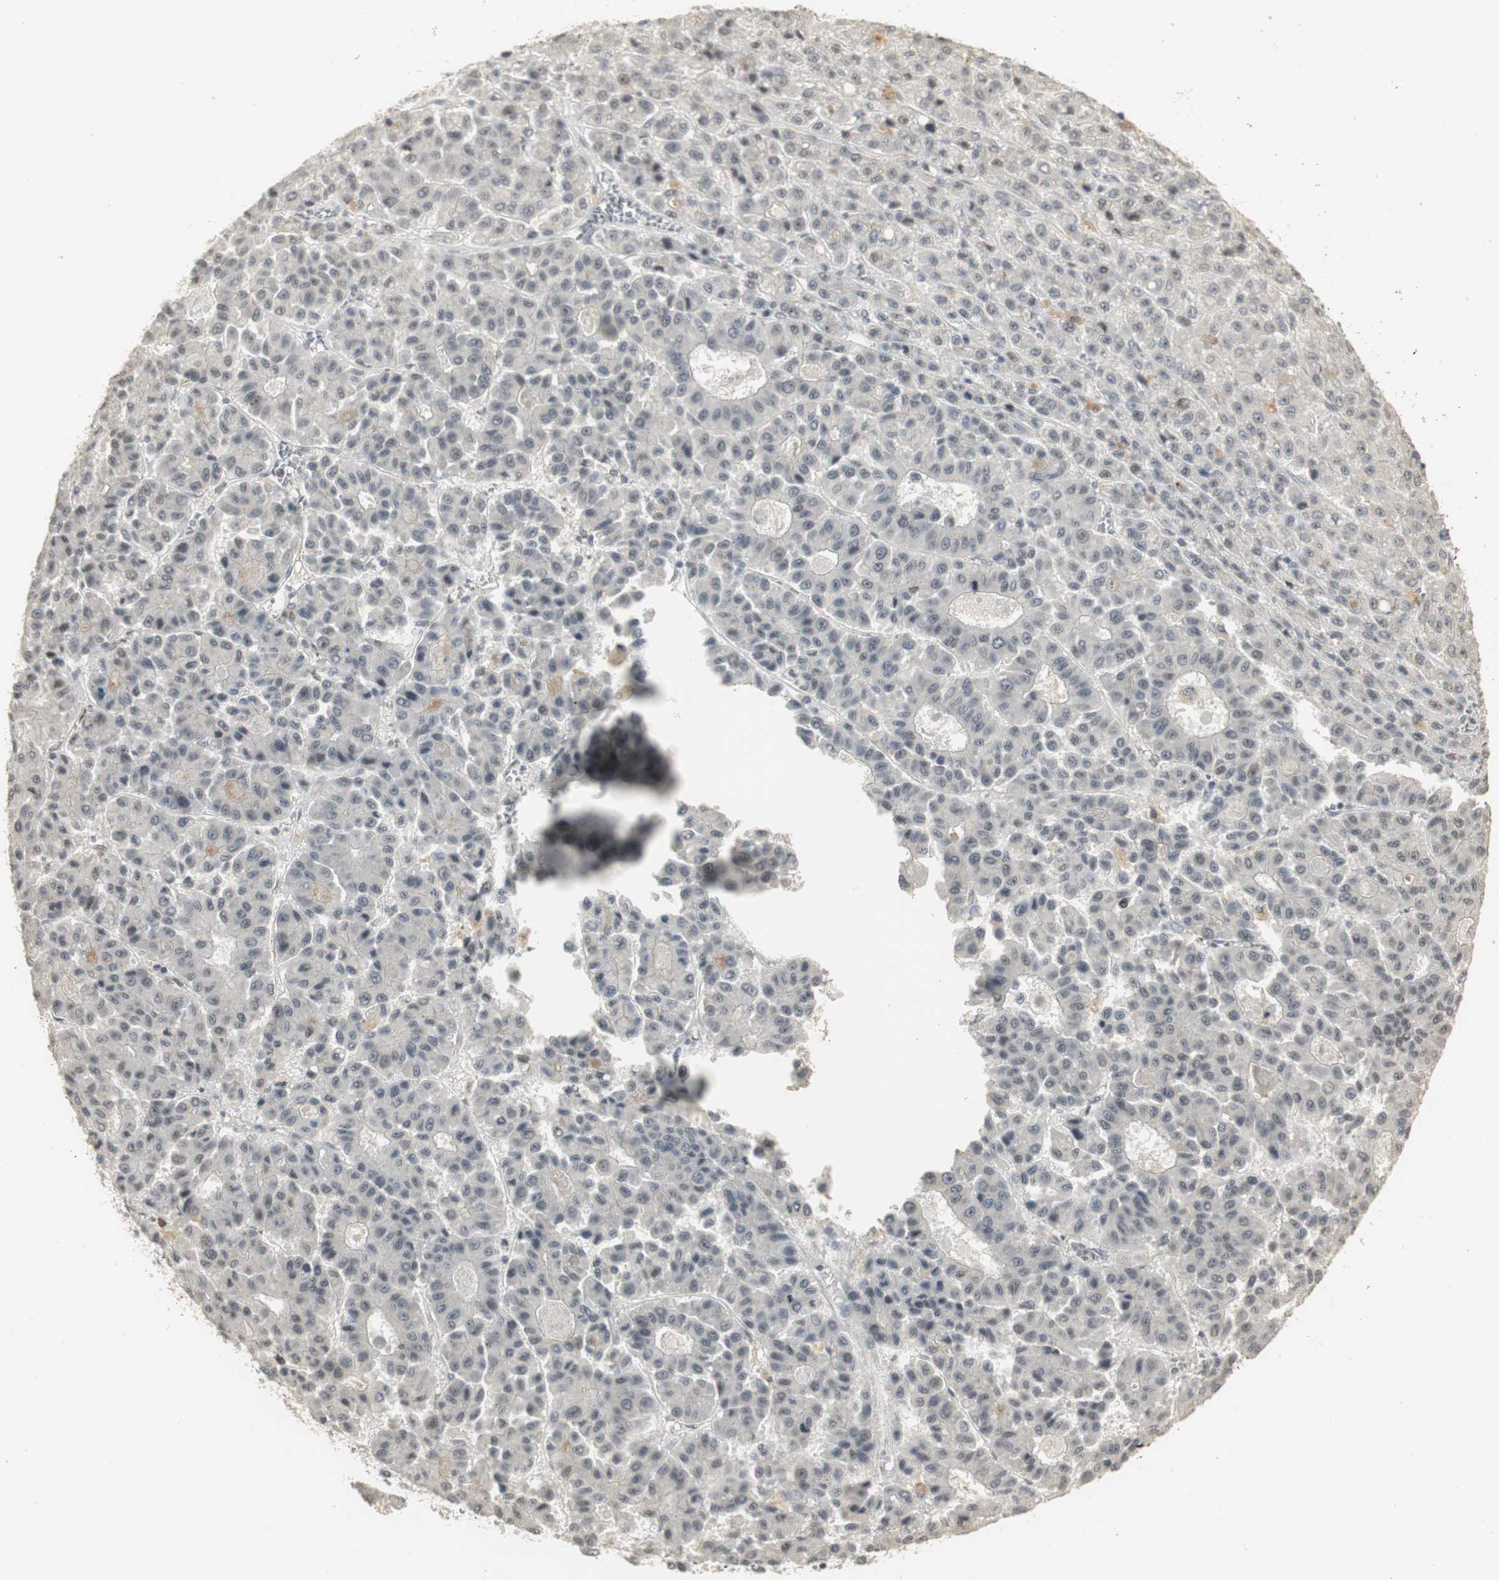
{"staining": {"intensity": "weak", "quantity": "<25%", "location": "cytoplasmic/membranous,nuclear"}, "tissue": "liver cancer", "cell_type": "Tumor cells", "image_type": "cancer", "snomed": [{"axis": "morphology", "description": "Carcinoma, Hepatocellular, NOS"}, {"axis": "topography", "description": "Liver"}], "caption": "This micrograph is of hepatocellular carcinoma (liver) stained with immunohistochemistry to label a protein in brown with the nuclei are counter-stained blue. There is no expression in tumor cells.", "gene": "ELOA", "patient": {"sex": "male", "age": 70}}